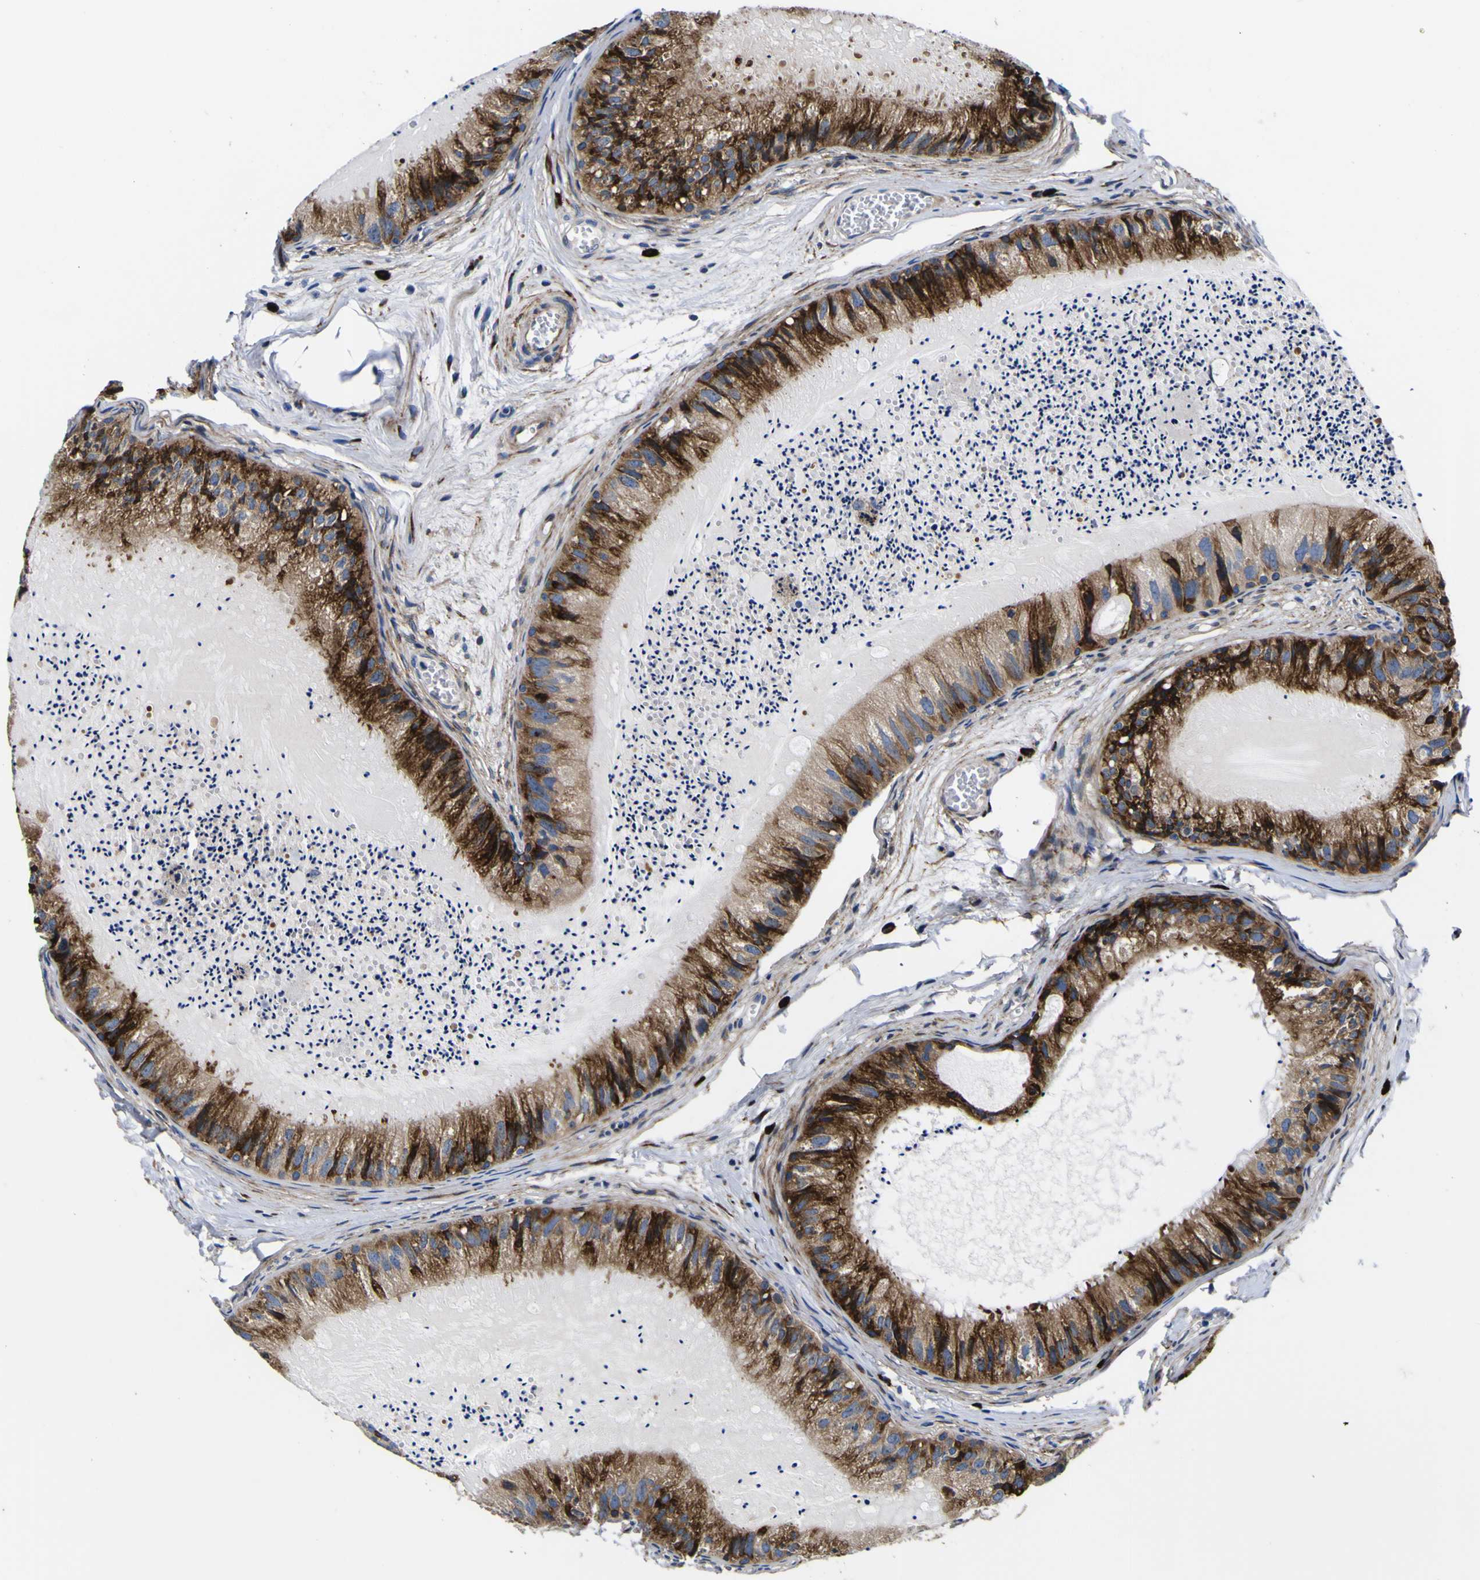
{"staining": {"intensity": "strong", "quantity": ">75%", "location": "cytoplasmic/membranous"}, "tissue": "epididymis", "cell_type": "Glandular cells", "image_type": "normal", "snomed": [{"axis": "morphology", "description": "Normal tissue, NOS"}, {"axis": "topography", "description": "Epididymis"}], "caption": "An image of epididymis stained for a protein exhibits strong cytoplasmic/membranous brown staining in glandular cells.", "gene": "SCD", "patient": {"sex": "male", "age": 31}}